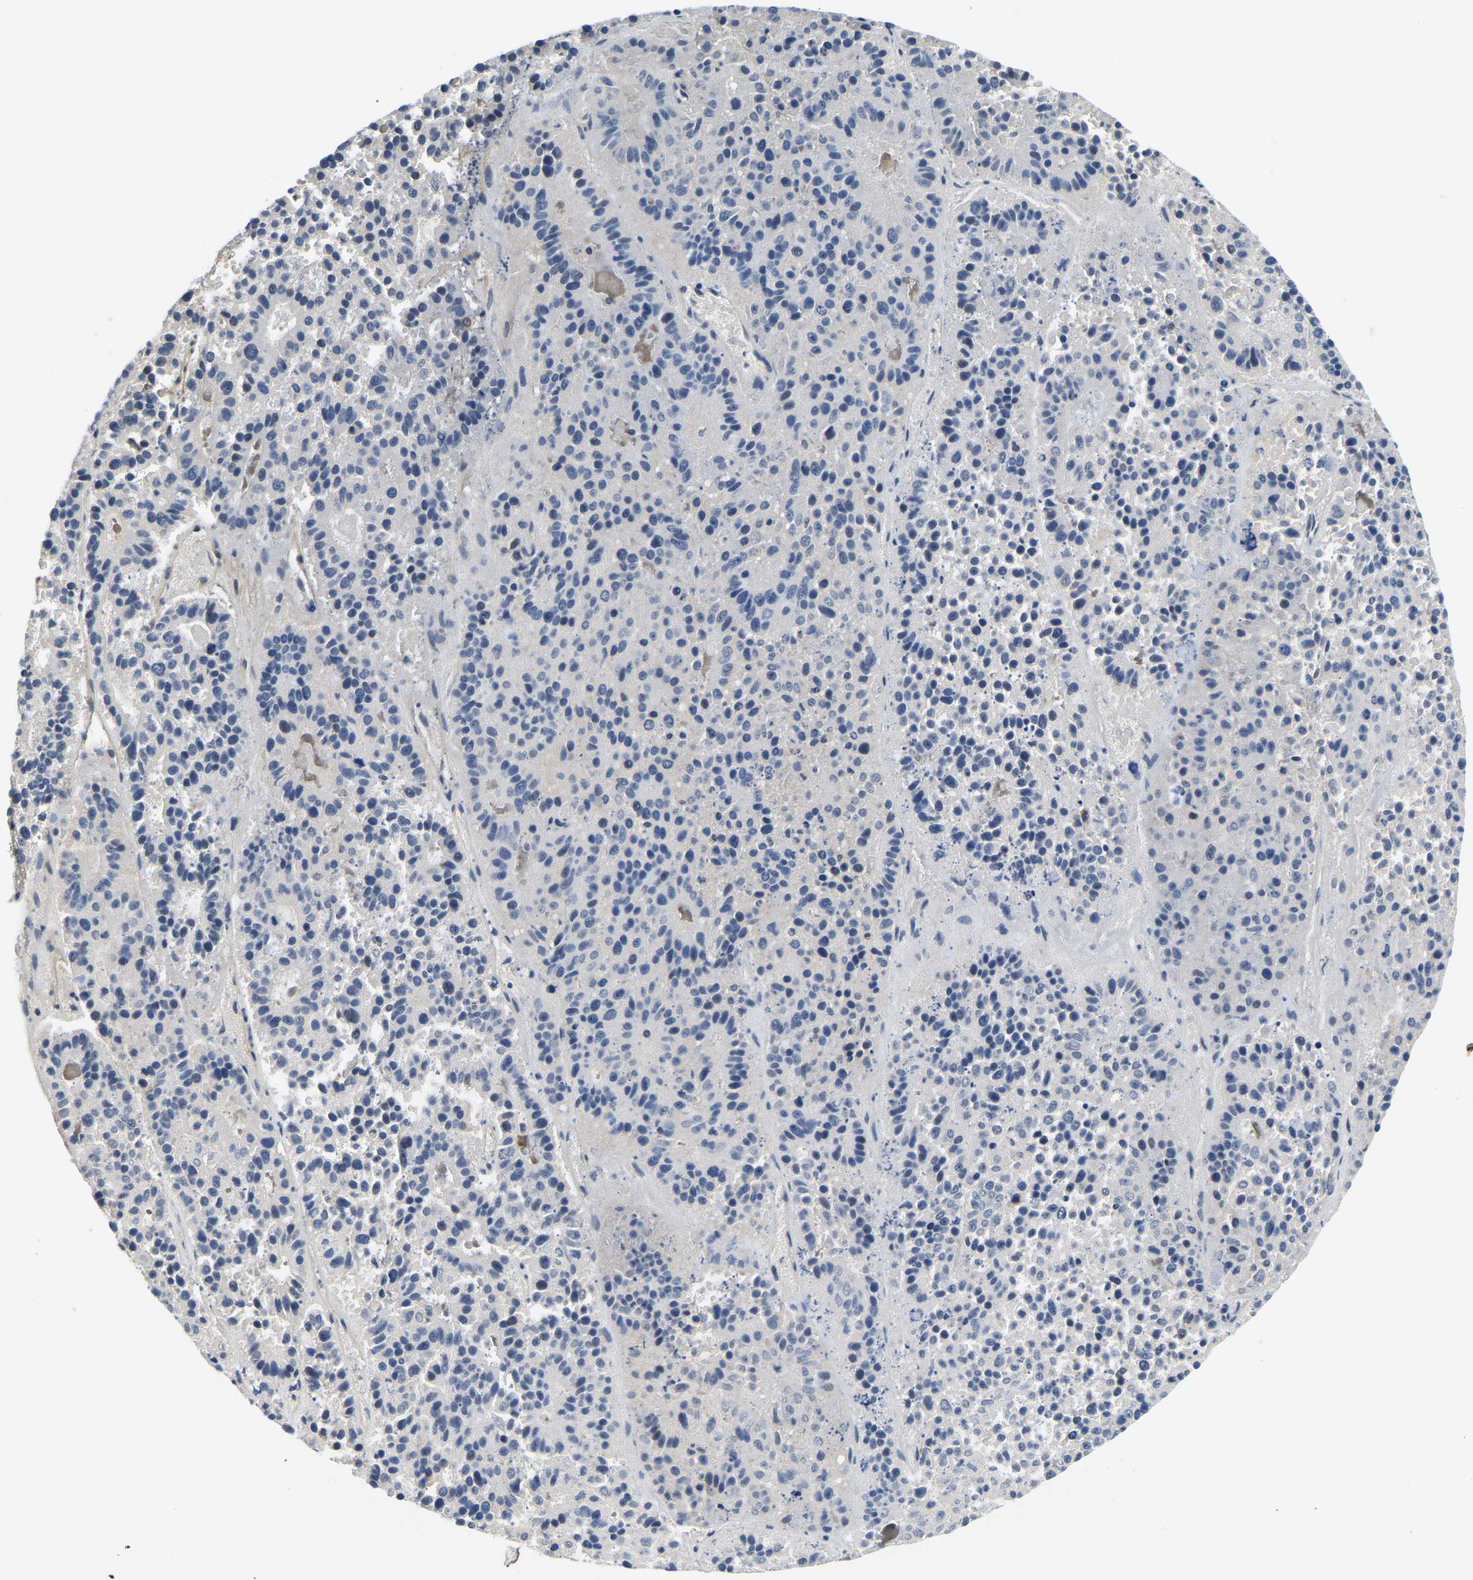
{"staining": {"intensity": "negative", "quantity": "none", "location": "none"}, "tissue": "pancreatic cancer", "cell_type": "Tumor cells", "image_type": "cancer", "snomed": [{"axis": "morphology", "description": "Adenocarcinoma, NOS"}, {"axis": "topography", "description": "Pancreas"}], "caption": "The micrograph exhibits no significant staining in tumor cells of pancreatic adenocarcinoma. Brightfield microscopy of immunohistochemistry (IHC) stained with DAB (3,3'-diaminobenzidine) (brown) and hematoxylin (blue), captured at high magnification.", "gene": "LIAS", "patient": {"sex": "male", "age": 50}}